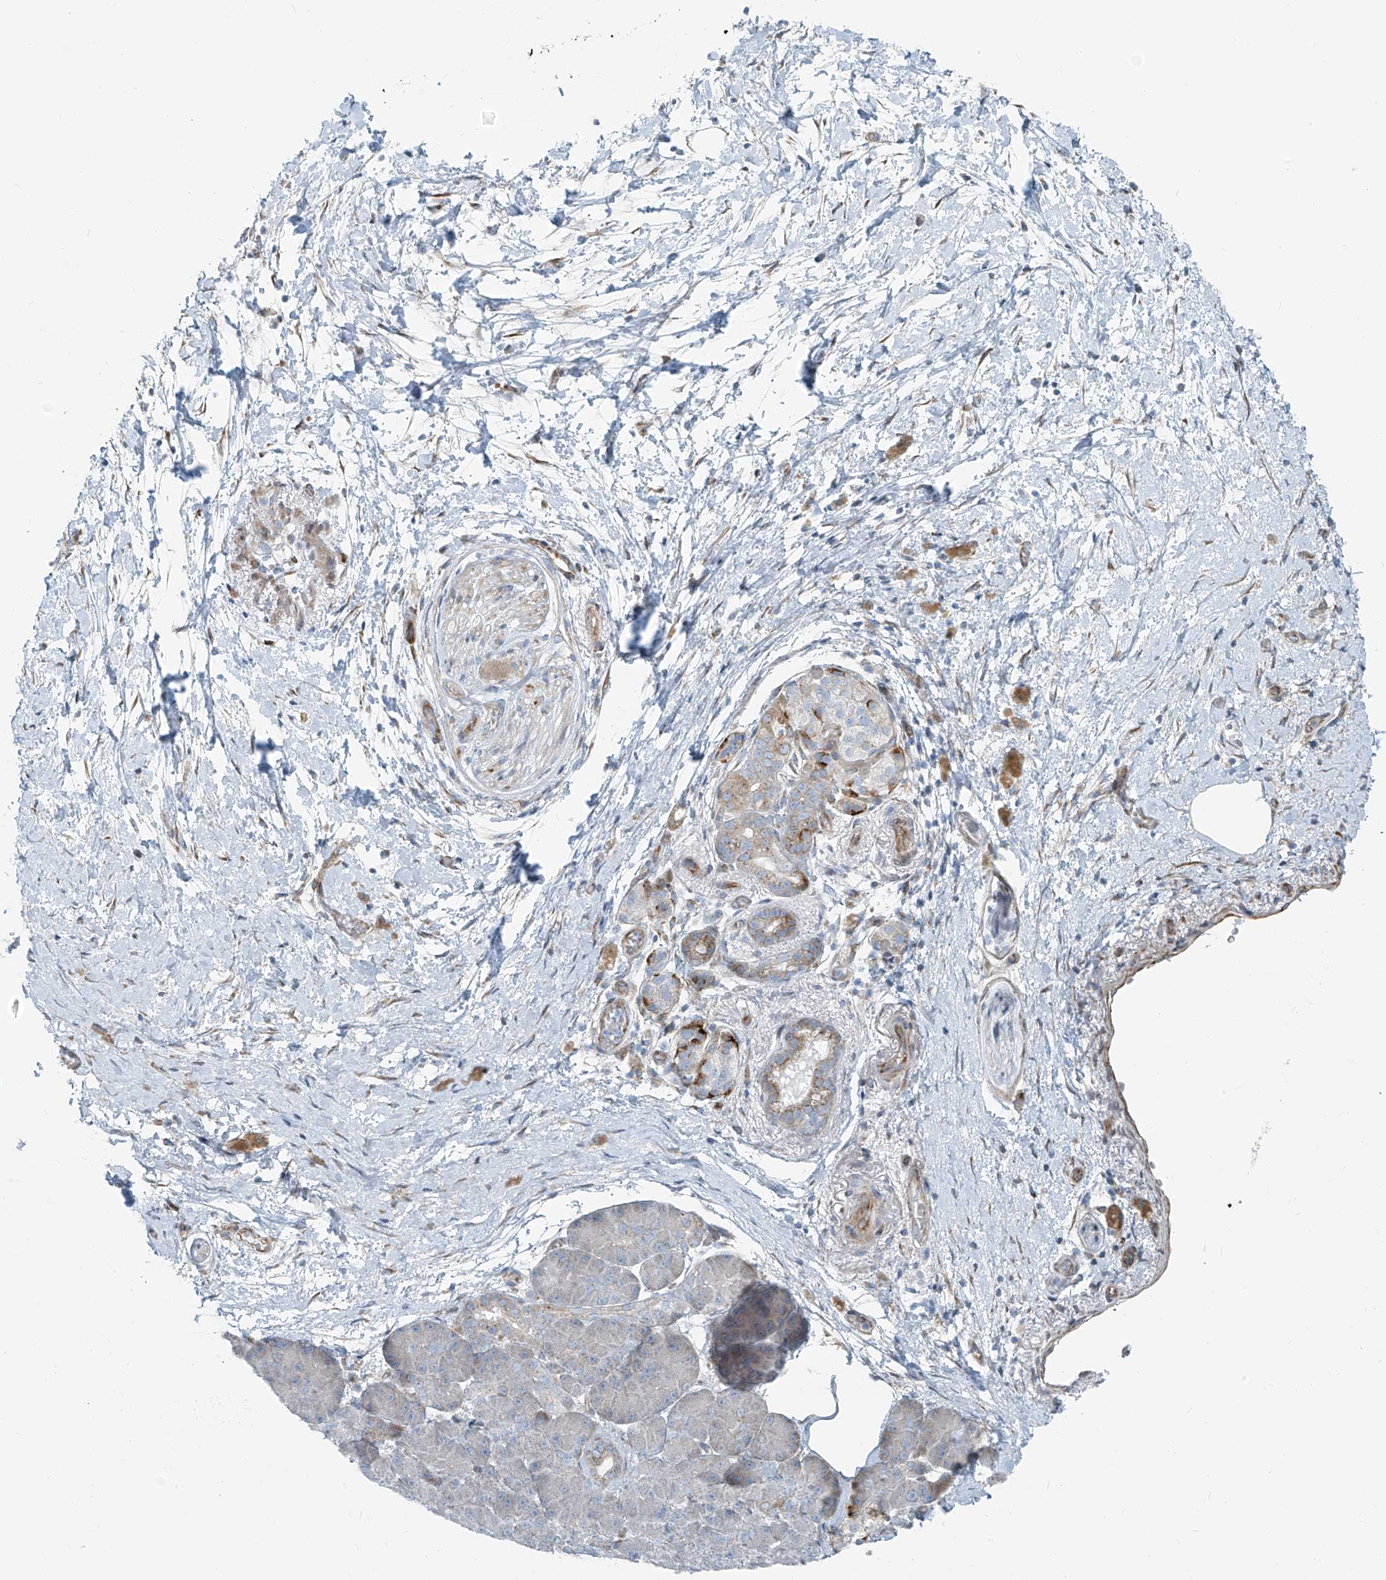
{"staining": {"intensity": "moderate", "quantity": "25%-75%", "location": "cytoplasmic/membranous"}, "tissue": "pancreatic cancer", "cell_type": "Tumor cells", "image_type": "cancer", "snomed": [{"axis": "morphology", "description": "Normal tissue, NOS"}, {"axis": "morphology", "description": "Adenocarcinoma, NOS"}, {"axis": "topography", "description": "Pancreas"}], "caption": "Protein expression analysis of human pancreatic cancer reveals moderate cytoplasmic/membranous positivity in about 25%-75% of tumor cells.", "gene": "HIC2", "patient": {"sex": "female", "age": 68}}